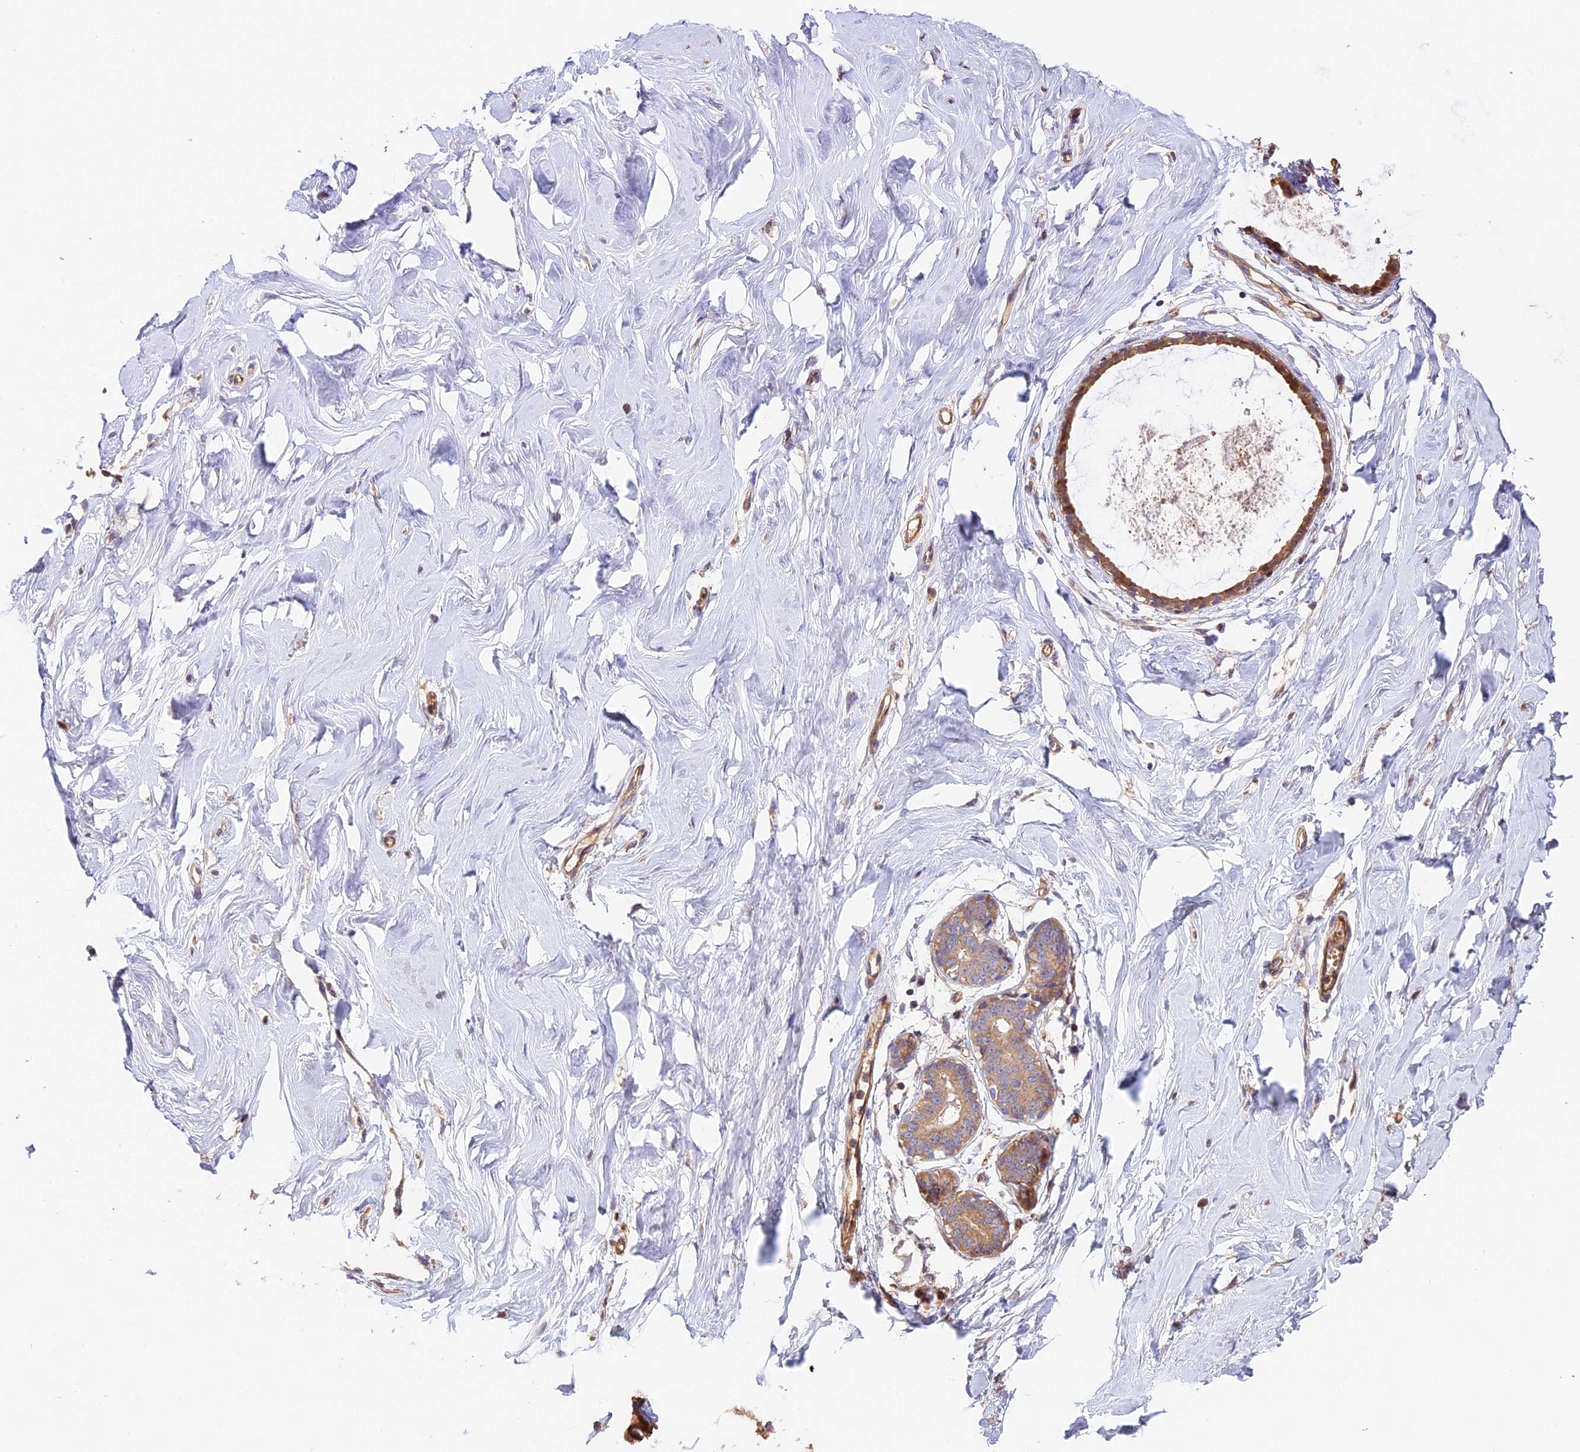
{"staining": {"intensity": "strong", "quantity": ">75%", "location": "cytoplasmic/membranous"}, "tissue": "breast", "cell_type": "Adipocytes", "image_type": "normal", "snomed": [{"axis": "morphology", "description": "Normal tissue, NOS"}, {"axis": "morphology", "description": "Adenoma, NOS"}, {"axis": "topography", "description": "Breast"}], "caption": "Immunohistochemical staining of unremarkable human breast shows high levels of strong cytoplasmic/membranous staining in about >75% of adipocytes. The protein is stained brown, and the nuclei are stained in blue (DAB (3,3'-diaminobenzidine) IHC with brightfield microscopy, high magnification).", "gene": "PPP1R37", "patient": {"sex": "female", "age": 23}}